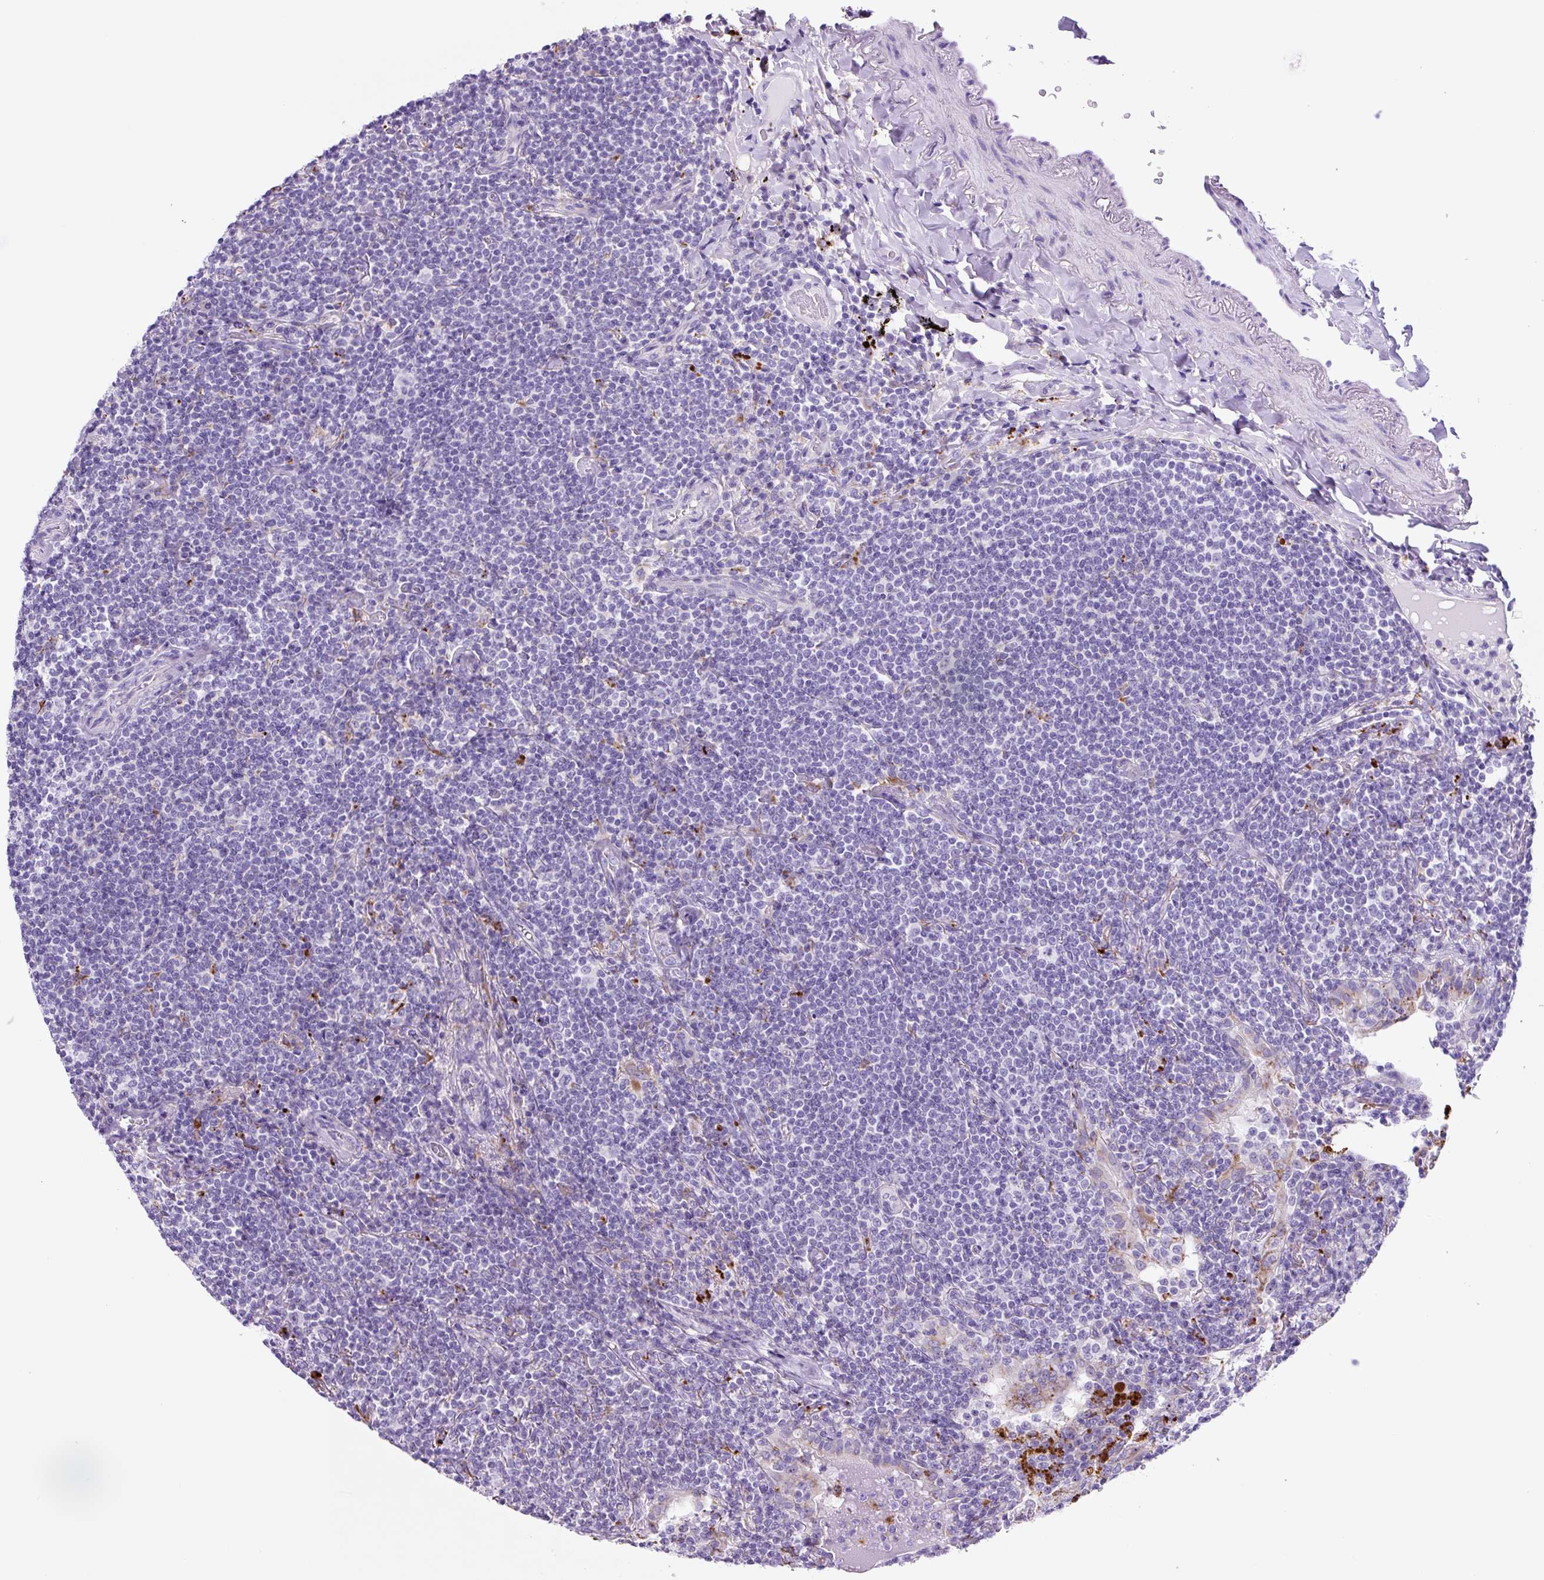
{"staining": {"intensity": "negative", "quantity": "none", "location": "none"}, "tissue": "lymphoma", "cell_type": "Tumor cells", "image_type": "cancer", "snomed": [{"axis": "morphology", "description": "Malignant lymphoma, non-Hodgkin's type, Low grade"}, {"axis": "topography", "description": "Lung"}], "caption": "IHC micrograph of neoplastic tissue: low-grade malignant lymphoma, non-Hodgkin's type stained with DAB (3,3'-diaminobenzidine) demonstrates no significant protein expression in tumor cells.", "gene": "LCN10", "patient": {"sex": "female", "age": 71}}